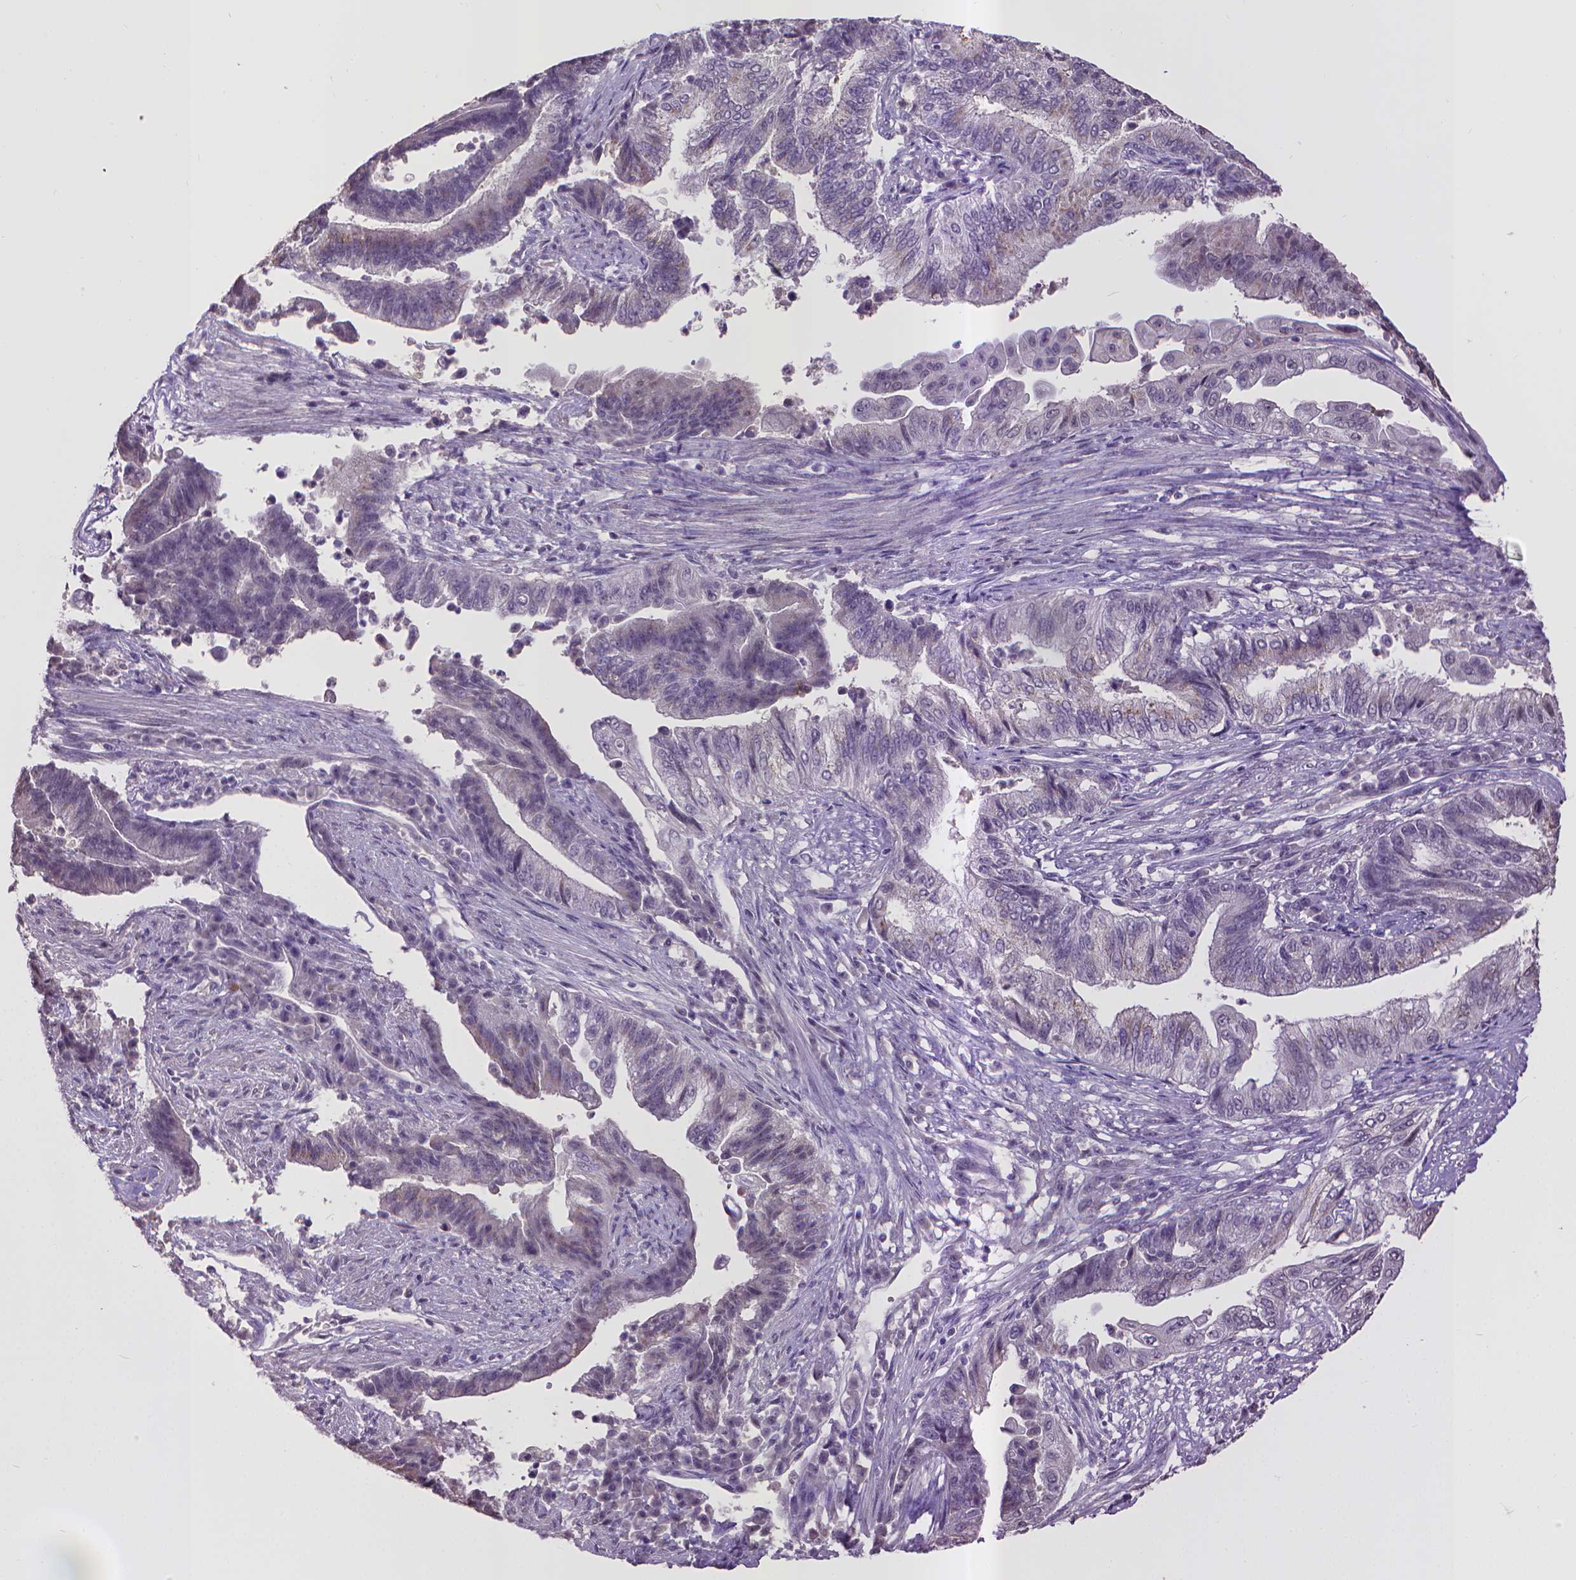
{"staining": {"intensity": "negative", "quantity": "none", "location": "none"}, "tissue": "endometrial cancer", "cell_type": "Tumor cells", "image_type": "cancer", "snomed": [{"axis": "morphology", "description": "Adenocarcinoma, NOS"}, {"axis": "topography", "description": "Uterus"}, {"axis": "topography", "description": "Endometrium"}], "caption": "DAB (3,3'-diaminobenzidine) immunohistochemical staining of human endometrial cancer (adenocarcinoma) exhibits no significant expression in tumor cells.", "gene": "CPM", "patient": {"sex": "female", "age": 54}}